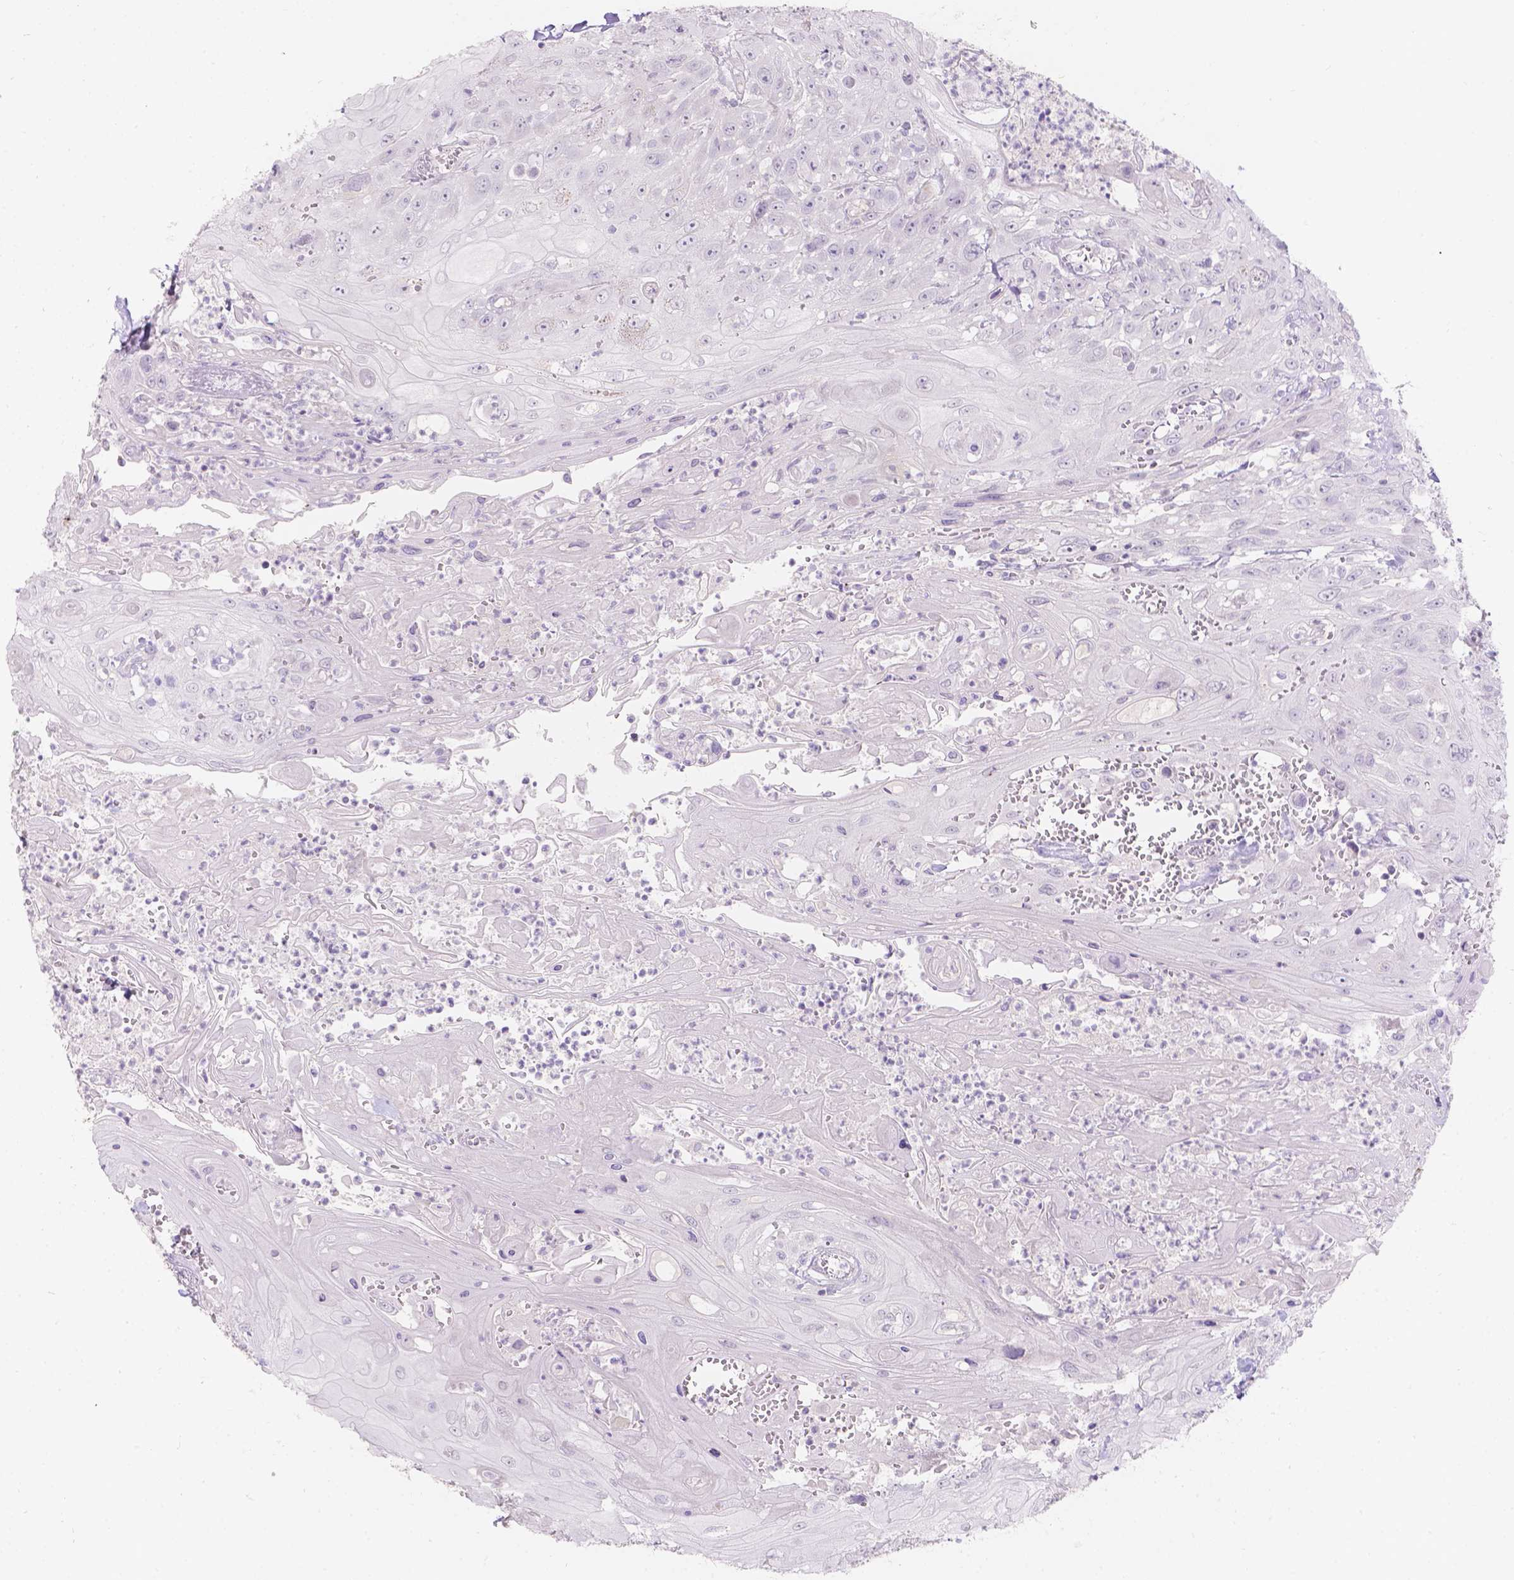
{"staining": {"intensity": "negative", "quantity": "none", "location": "none"}, "tissue": "head and neck cancer", "cell_type": "Tumor cells", "image_type": "cancer", "snomed": [{"axis": "morphology", "description": "Squamous cell carcinoma, NOS"}, {"axis": "topography", "description": "Skin"}, {"axis": "topography", "description": "Head-Neck"}], "caption": "The photomicrograph exhibits no staining of tumor cells in head and neck squamous cell carcinoma.", "gene": "HTN3", "patient": {"sex": "male", "age": 80}}